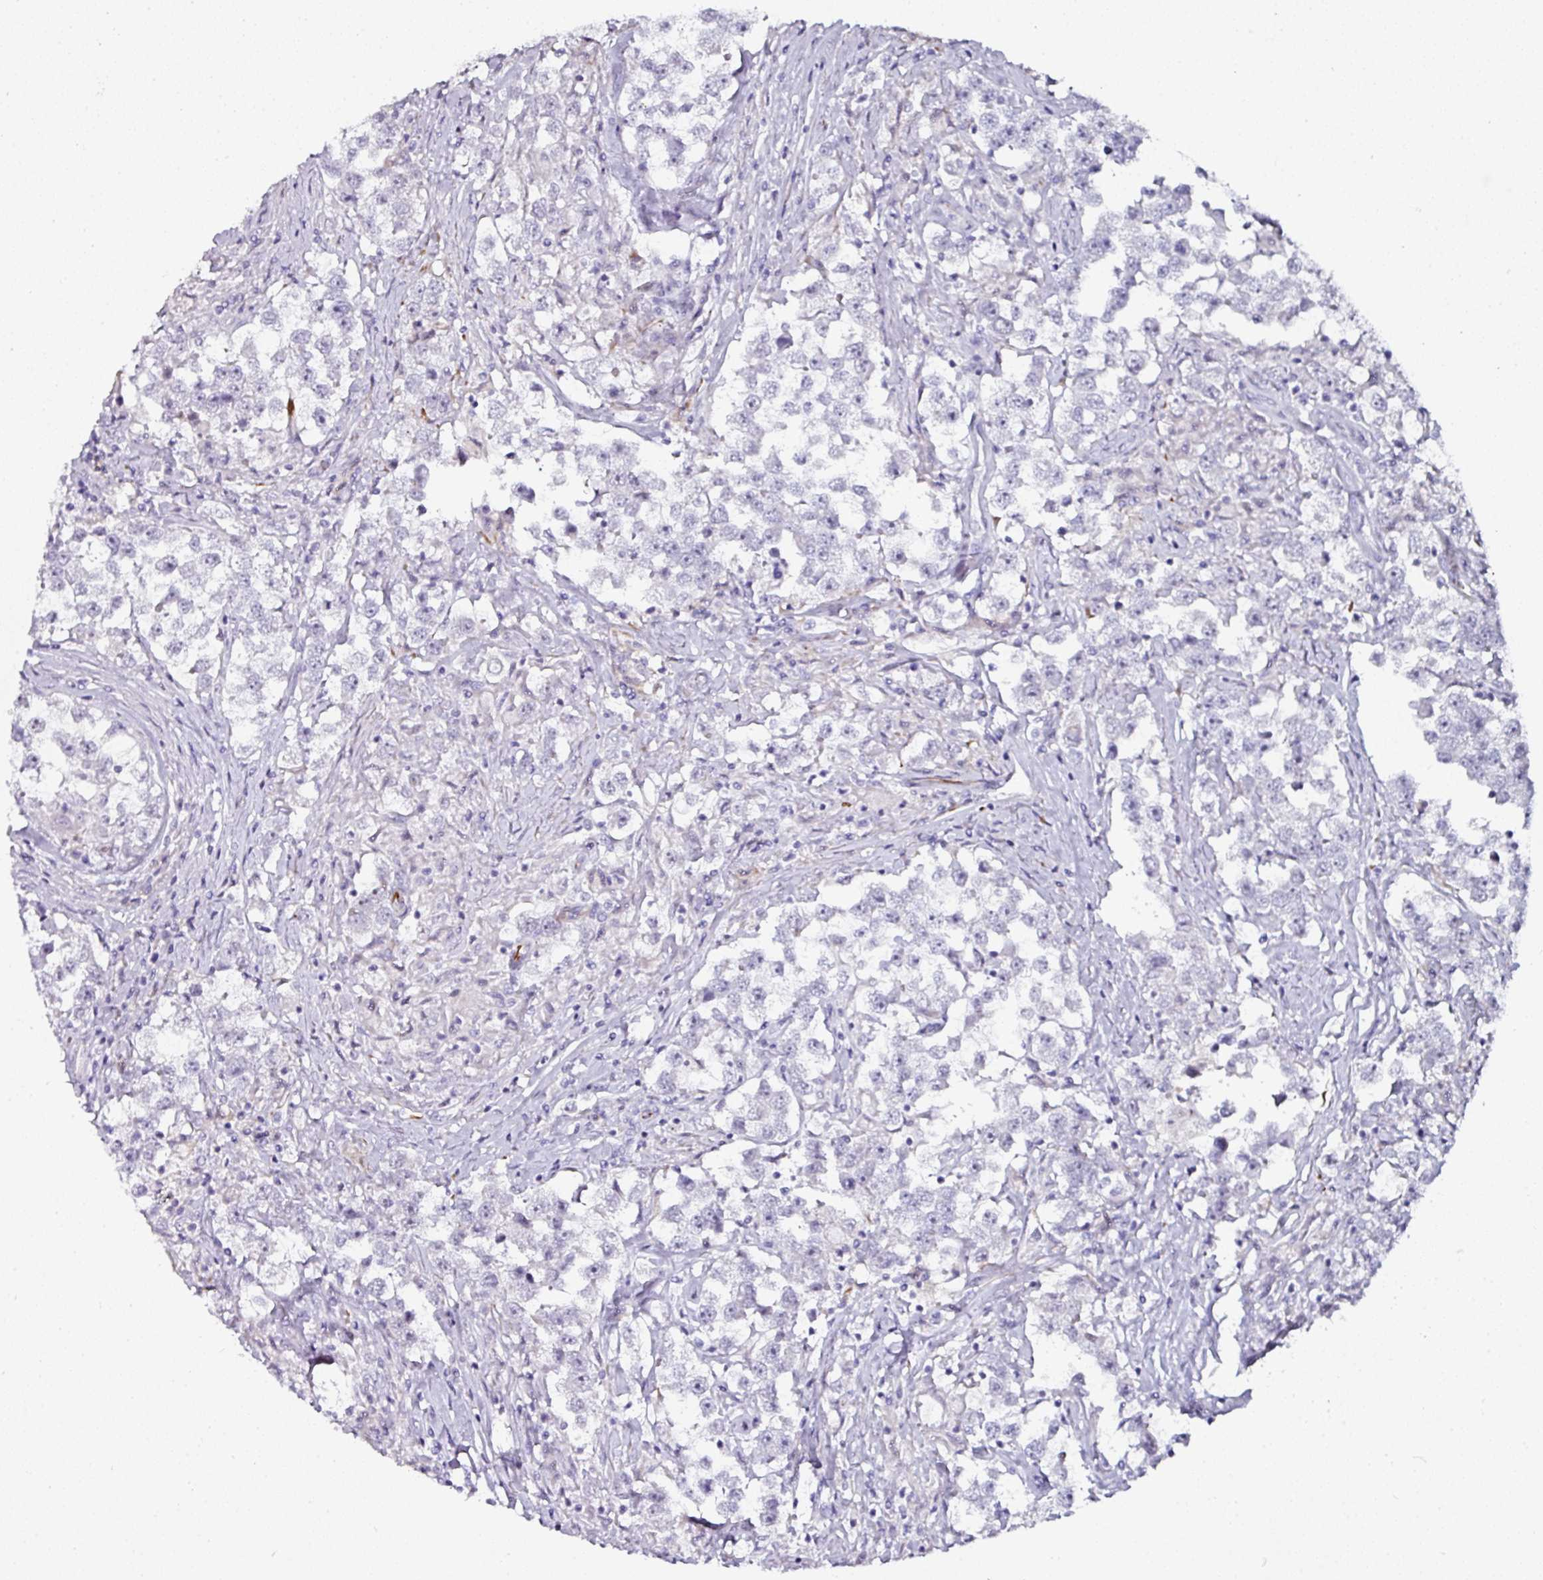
{"staining": {"intensity": "negative", "quantity": "none", "location": "none"}, "tissue": "testis cancer", "cell_type": "Tumor cells", "image_type": "cancer", "snomed": [{"axis": "morphology", "description": "Seminoma, NOS"}, {"axis": "topography", "description": "Testis"}], "caption": "Tumor cells are negative for brown protein staining in testis cancer (seminoma).", "gene": "TMPRSS9", "patient": {"sex": "male", "age": 46}}